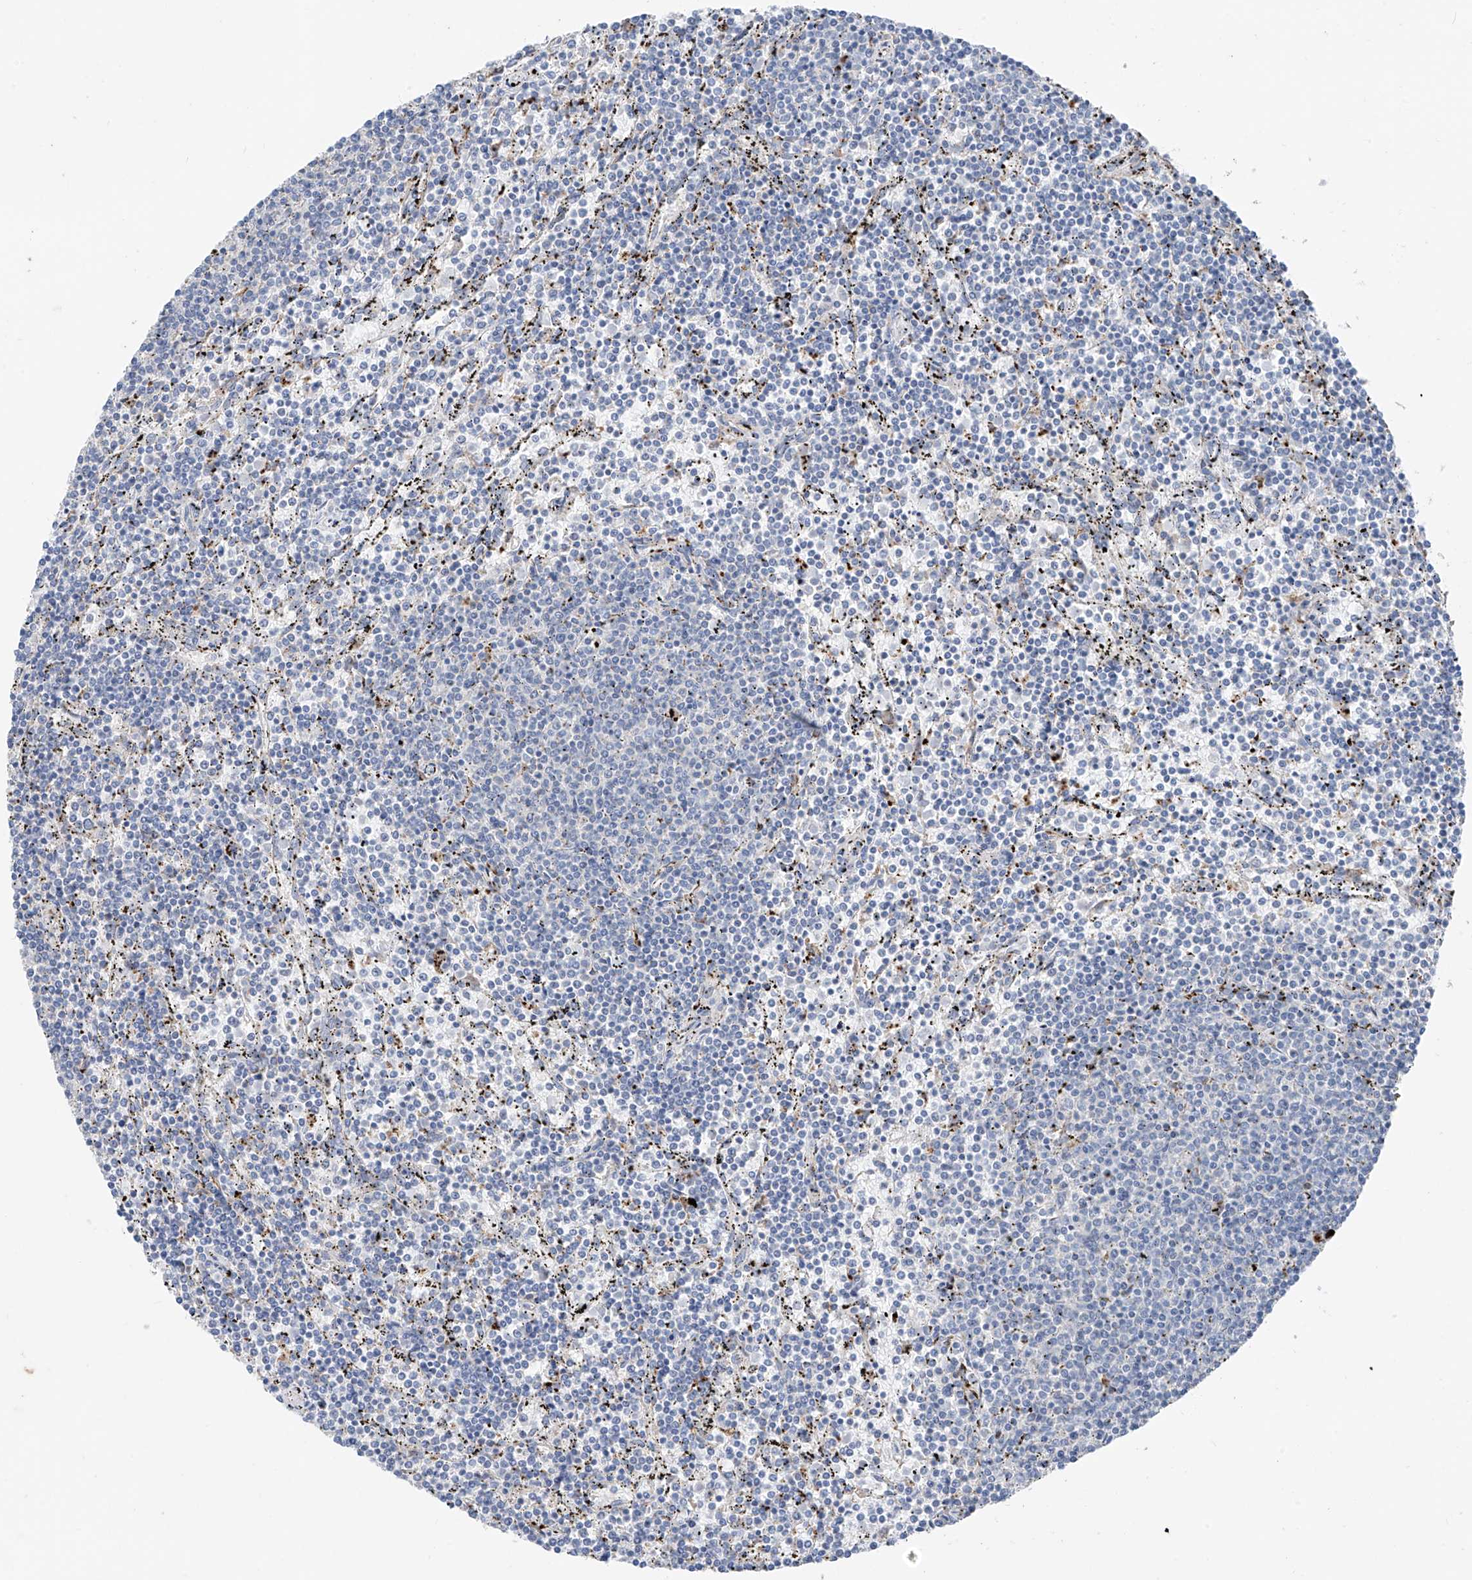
{"staining": {"intensity": "negative", "quantity": "none", "location": "none"}, "tissue": "lymphoma", "cell_type": "Tumor cells", "image_type": "cancer", "snomed": [{"axis": "morphology", "description": "Malignant lymphoma, non-Hodgkin's type, Low grade"}, {"axis": "topography", "description": "Spleen"}], "caption": "Tumor cells show no significant protein staining in lymphoma. (DAB immunohistochemistry, high magnification).", "gene": "GPR137C", "patient": {"sex": "female", "age": 50}}